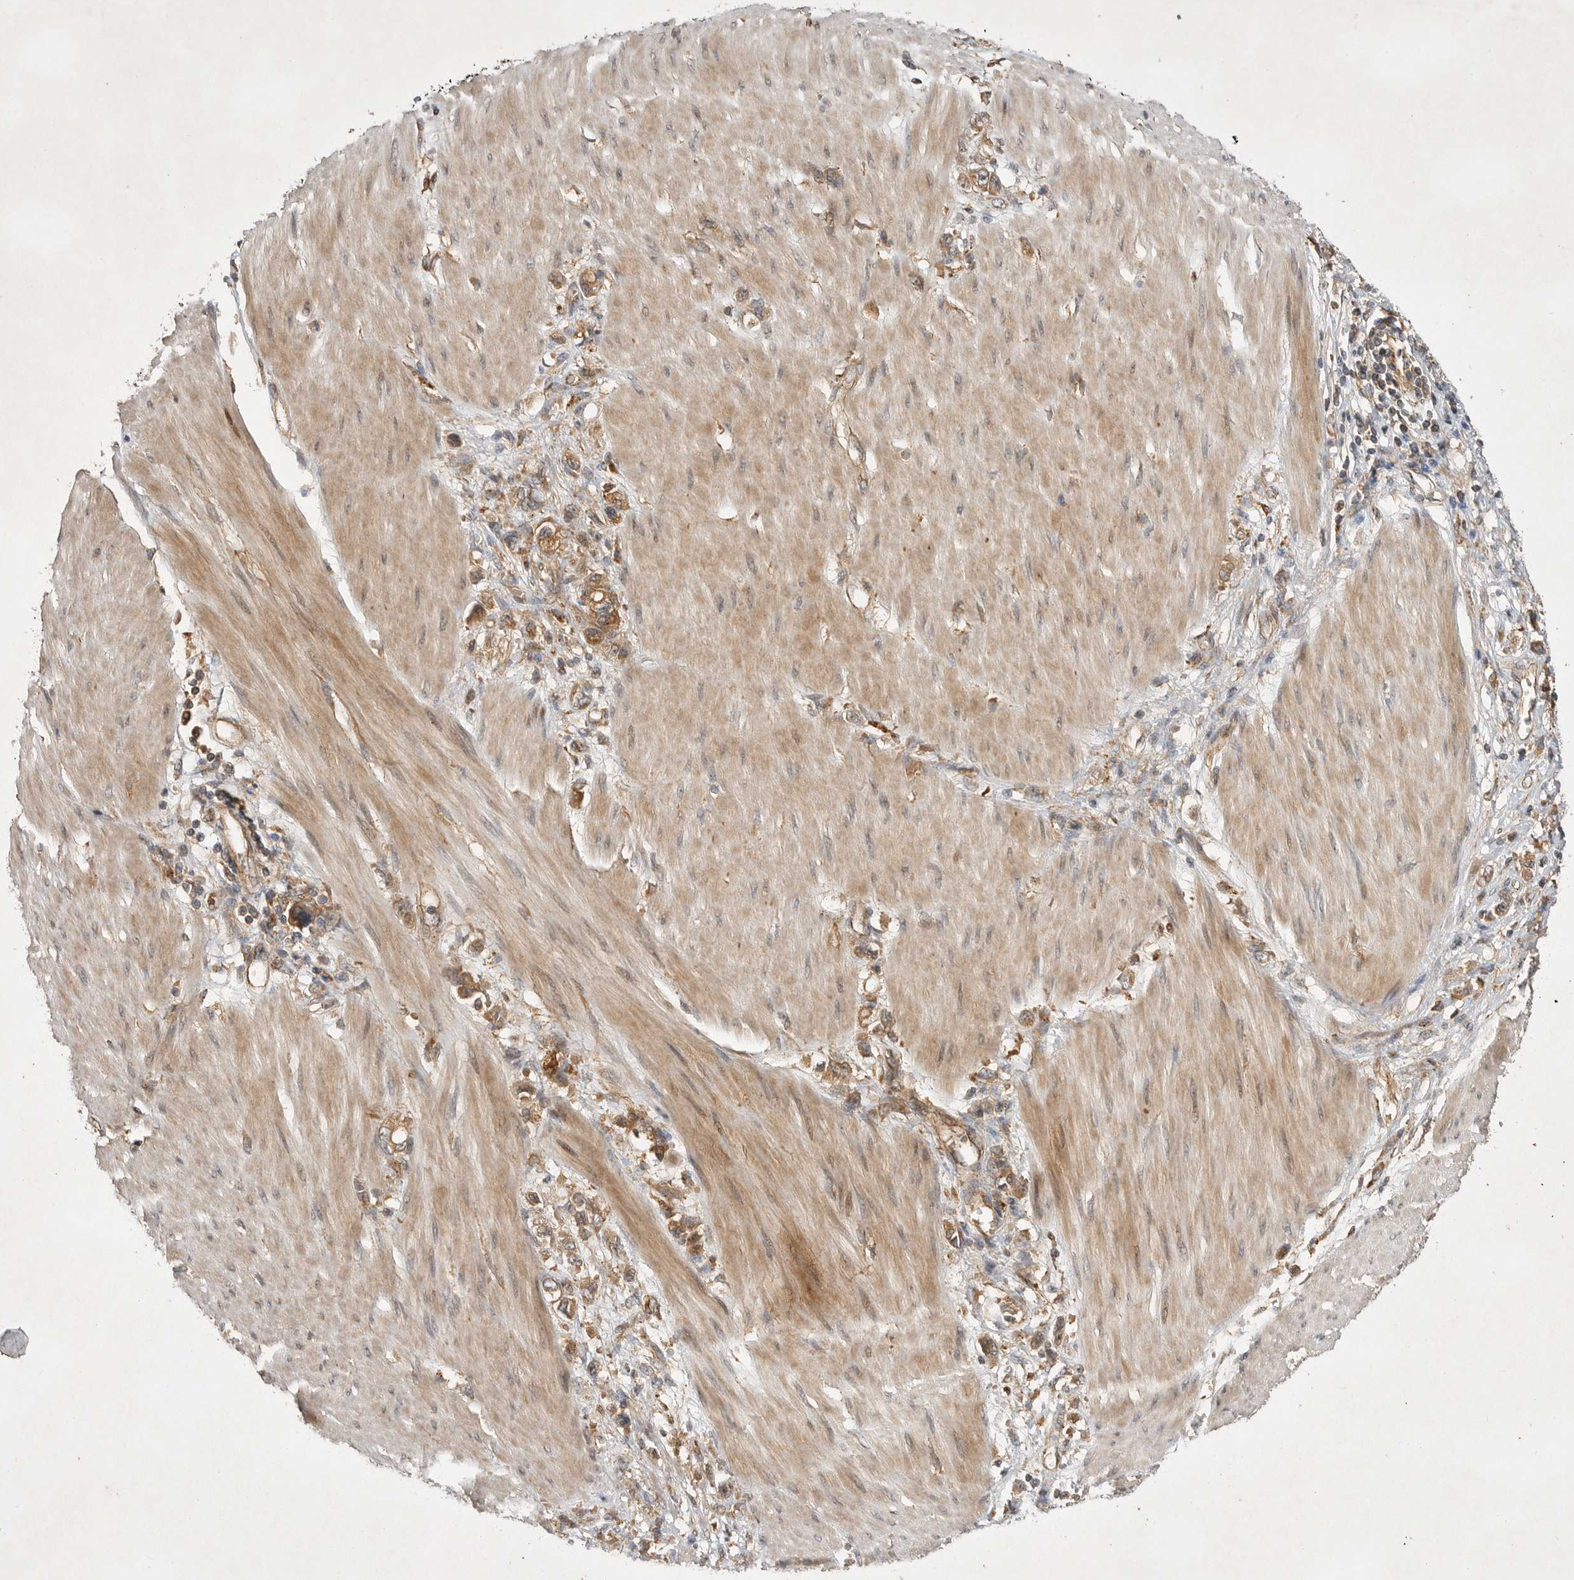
{"staining": {"intensity": "moderate", "quantity": ">75%", "location": "cytoplasmic/membranous"}, "tissue": "stomach cancer", "cell_type": "Tumor cells", "image_type": "cancer", "snomed": [{"axis": "morphology", "description": "Adenocarcinoma, NOS"}, {"axis": "topography", "description": "Stomach"}], "caption": "Adenocarcinoma (stomach) stained with a protein marker exhibits moderate staining in tumor cells.", "gene": "ZNF232", "patient": {"sex": "female", "age": 76}}